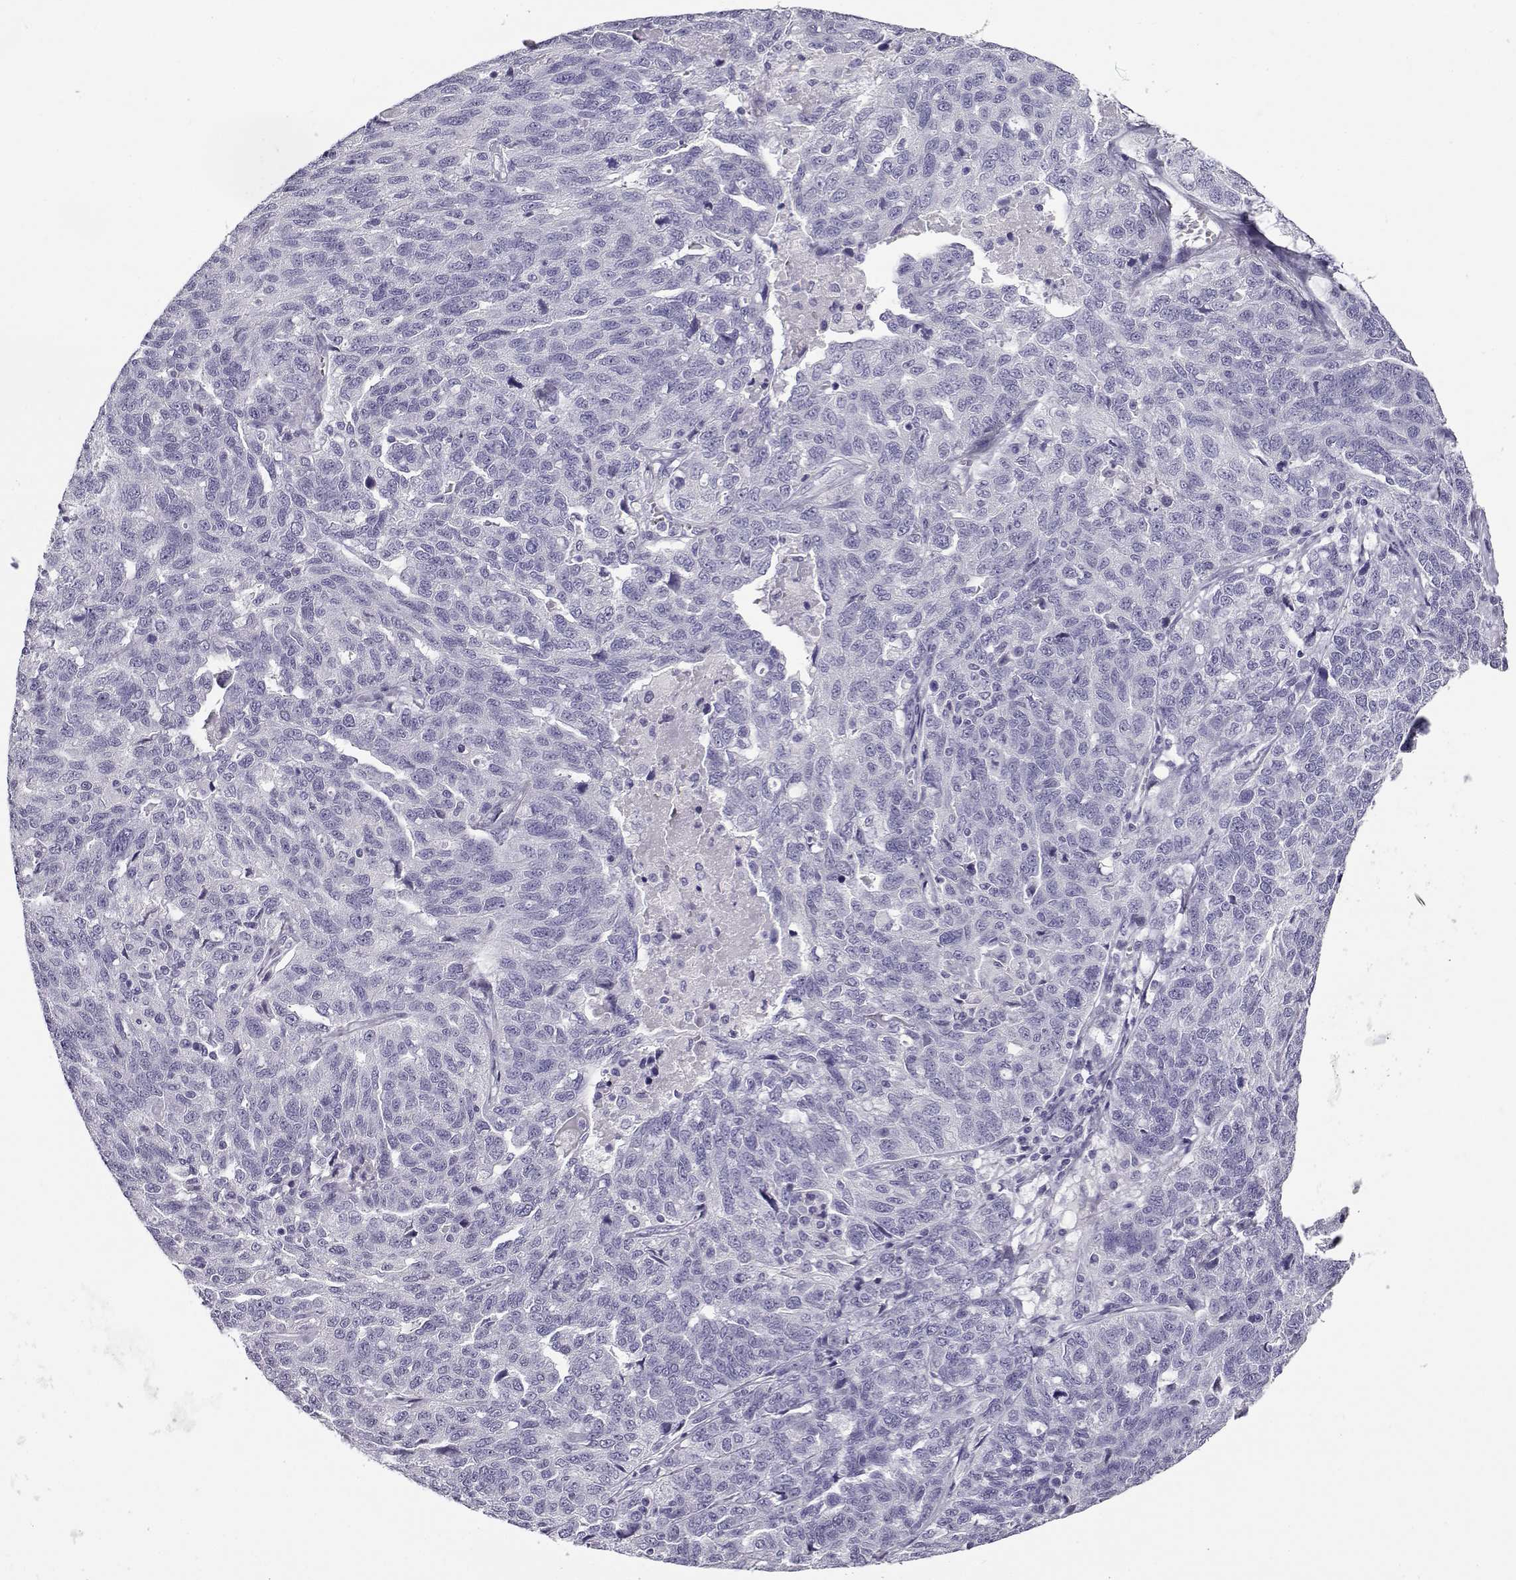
{"staining": {"intensity": "negative", "quantity": "none", "location": "none"}, "tissue": "ovarian cancer", "cell_type": "Tumor cells", "image_type": "cancer", "snomed": [{"axis": "morphology", "description": "Cystadenocarcinoma, serous, NOS"}, {"axis": "topography", "description": "Ovary"}], "caption": "The photomicrograph displays no staining of tumor cells in serous cystadenocarcinoma (ovarian). (Stains: DAB (3,3'-diaminobenzidine) immunohistochemistry (IHC) with hematoxylin counter stain, Microscopy: brightfield microscopy at high magnification).", "gene": "CABS1", "patient": {"sex": "female", "age": 71}}